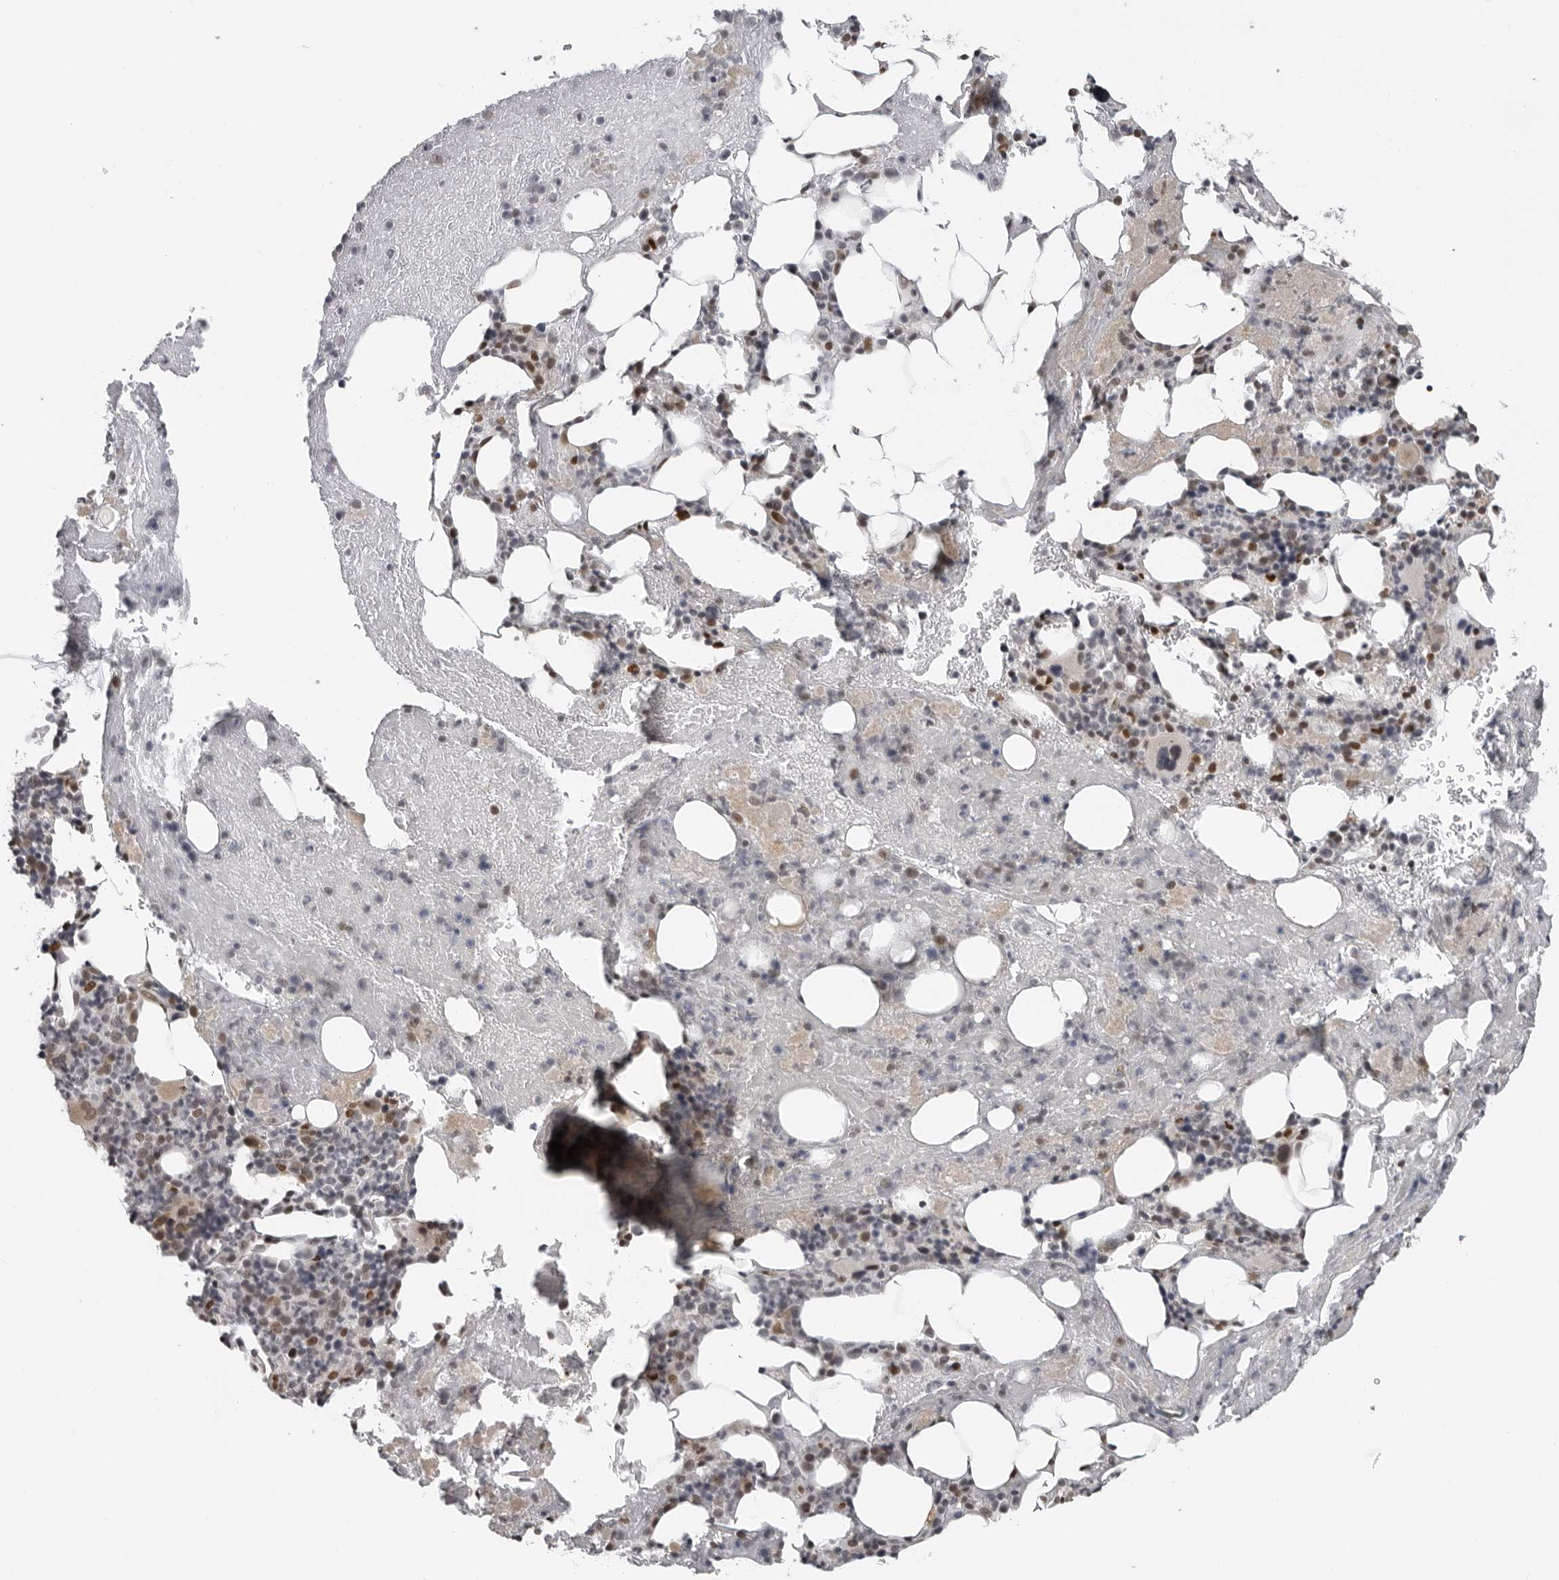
{"staining": {"intensity": "moderate", "quantity": "<25%", "location": "nuclear"}, "tissue": "bone marrow", "cell_type": "Hematopoietic cells", "image_type": "normal", "snomed": [{"axis": "morphology", "description": "Normal tissue, NOS"}, {"axis": "topography", "description": "Bone marrow"}], "caption": "Immunohistochemistry (DAB) staining of benign human bone marrow displays moderate nuclear protein staining in about <25% of hematopoietic cells.", "gene": "MAF", "patient": {"sex": "female", "age": 54}}